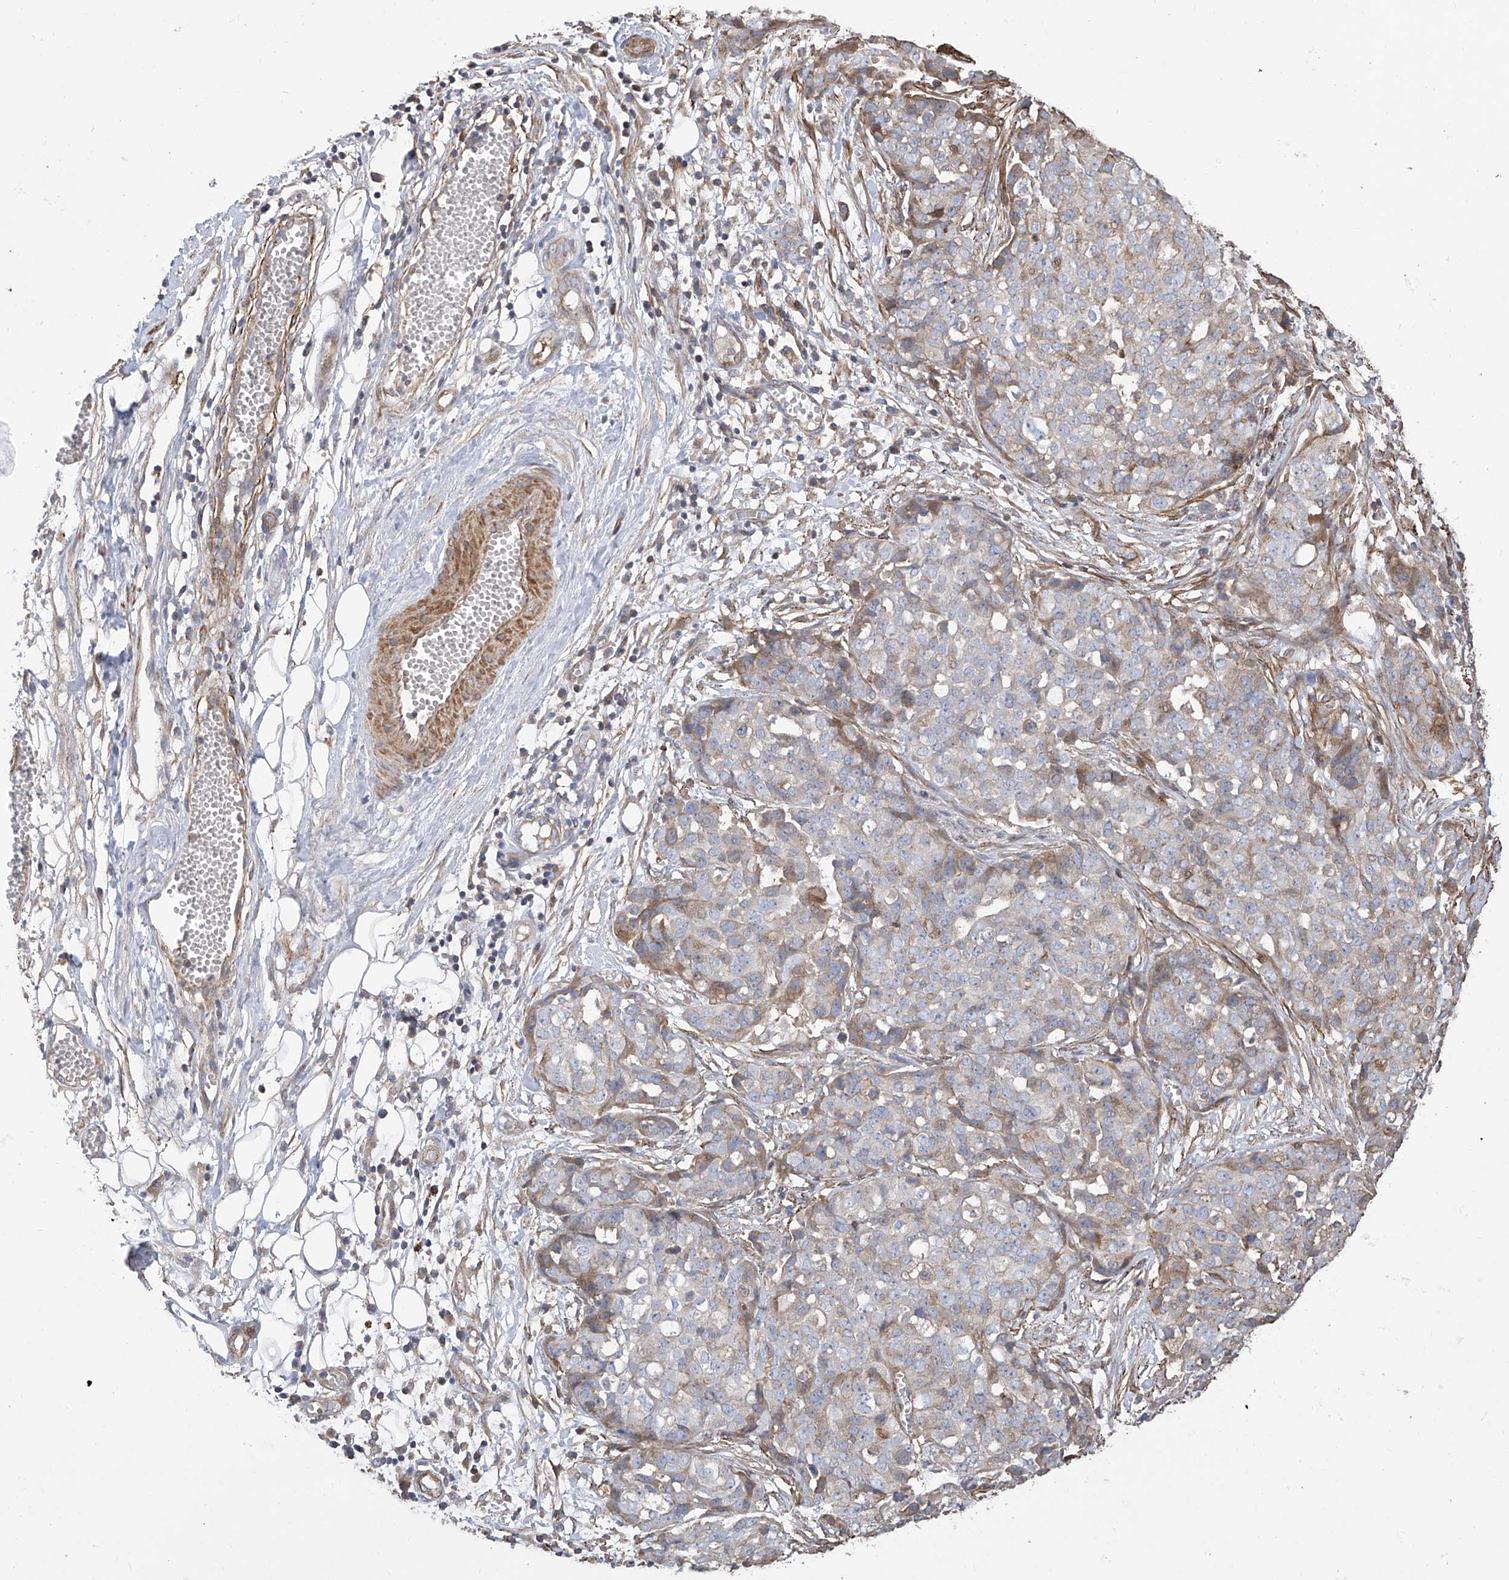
{"staining": {"intensity": "weak", "quantity": "<25%", "location": "cytoplasmic/membranous"}, "tissue": "ovarian cancer", "cell_type": "Tumor cells", "image_type": "cancer", "snomed": [{"axis": "morphology", "description": "Cystadenocarcinoma, serous, NOS"}, {"axis": "topography", "description": "Soft tissue"}, {"axis": "topography", "description": "Ovary"}], "caption": "Ovarian cancer was stained to show a protein in brown. There is no significant expression in tumor cells.", "gene": "SLC43A3", "patient": {"sex": "female", "age": 57}}